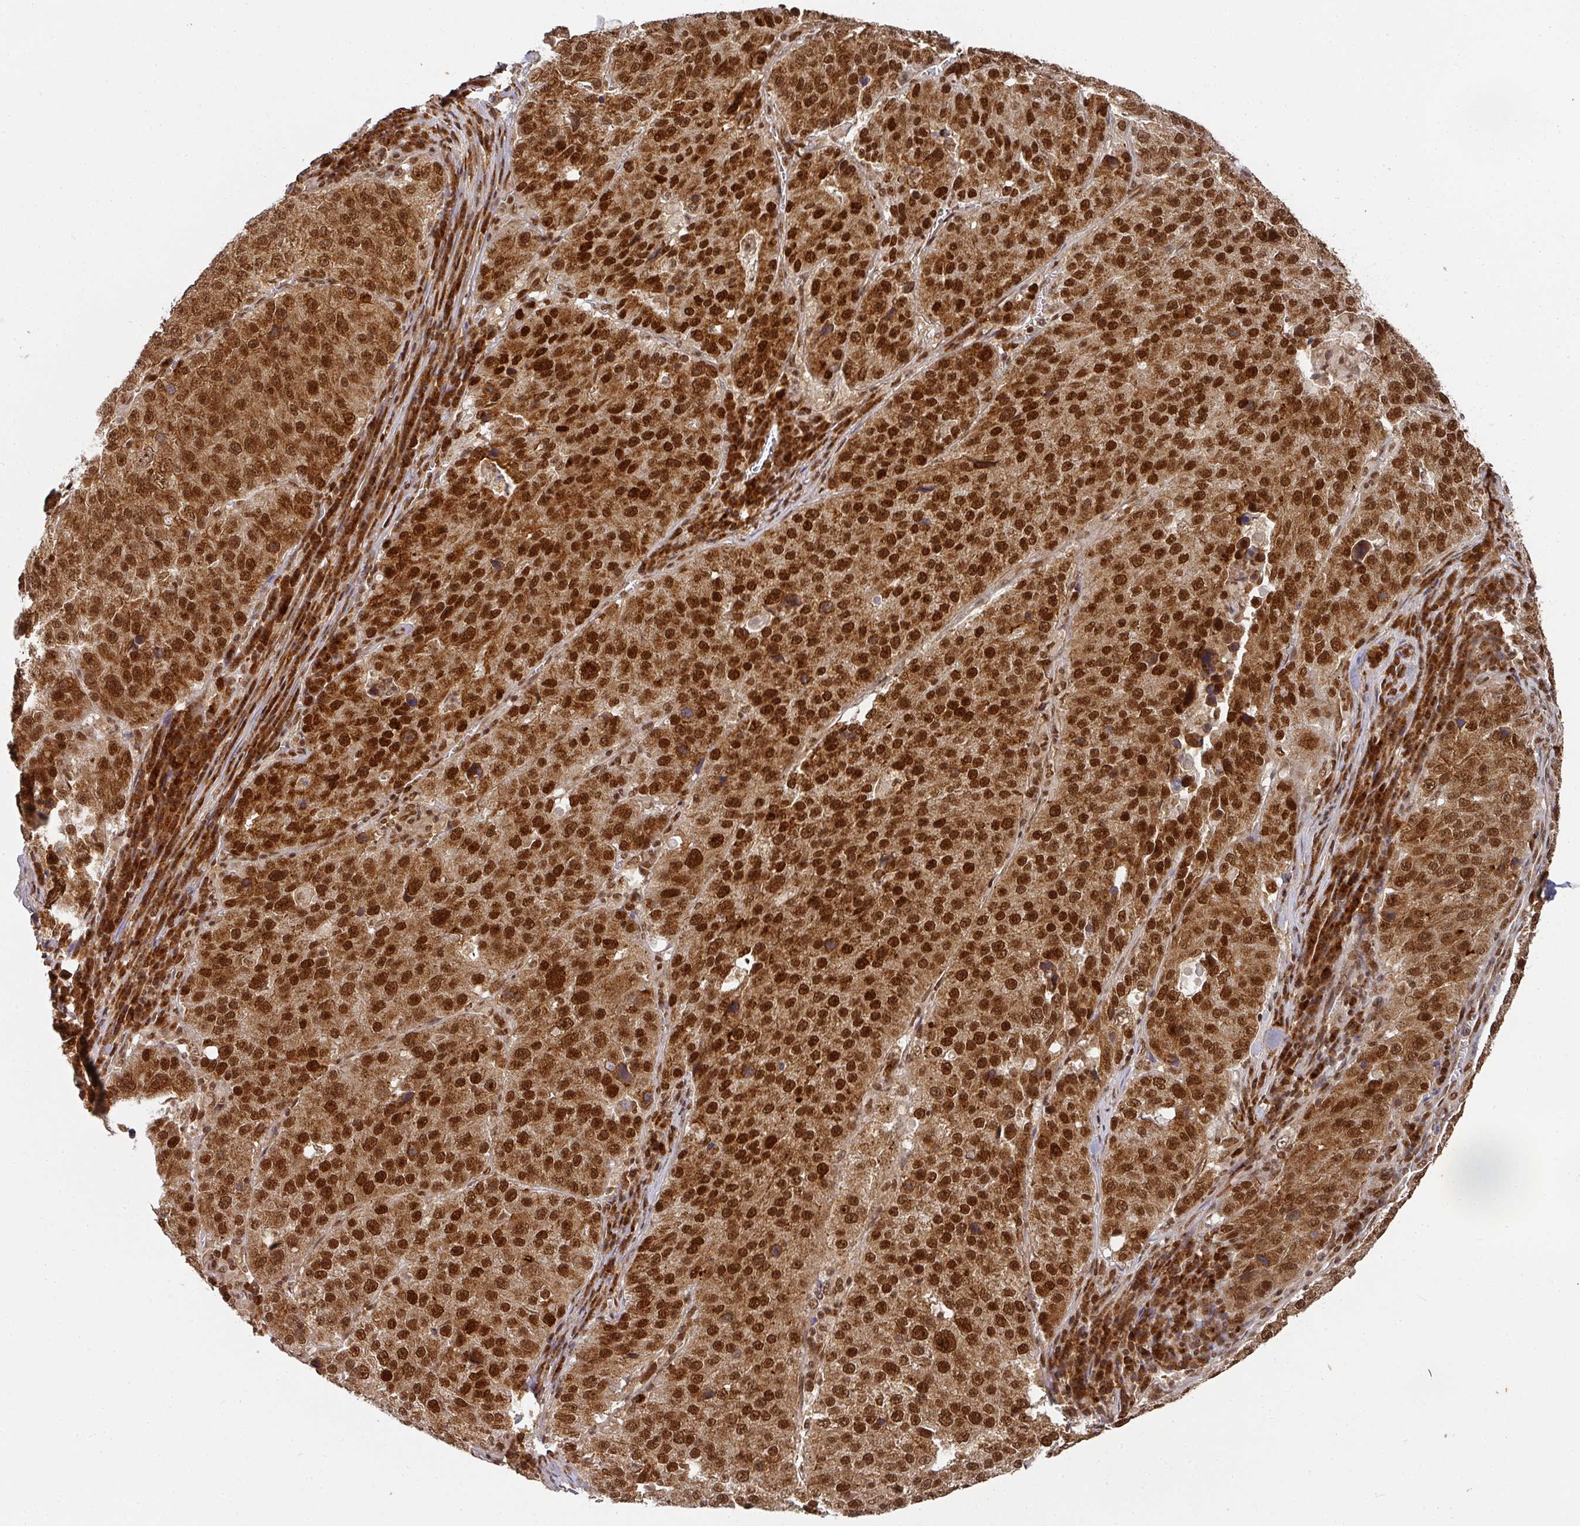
{"staining": {"intensity": "strong", "quantity": ">75%", "location": "cytoplasmic/membranous,nuclear"}, "tissue": "stomach cancer", "cell_type": "Tumor cells", "image_type": "cancer", "snomed": [{"axis": "morphology", "description": "Adenocarcinoma, NOS"}, {"axis": "topography", "description": "Stomach"}], "caption": "Adenocarcinoma (stomach) stained with DAB (3,3'-diaminobenzidine) IHC demonstrates high levels of strong cytoplasmic/membranous and nuclear positivity in approximately >75% of tumor cells.", "gene": "DIDO1", "patient": {"sex": "male", "age": 71}}